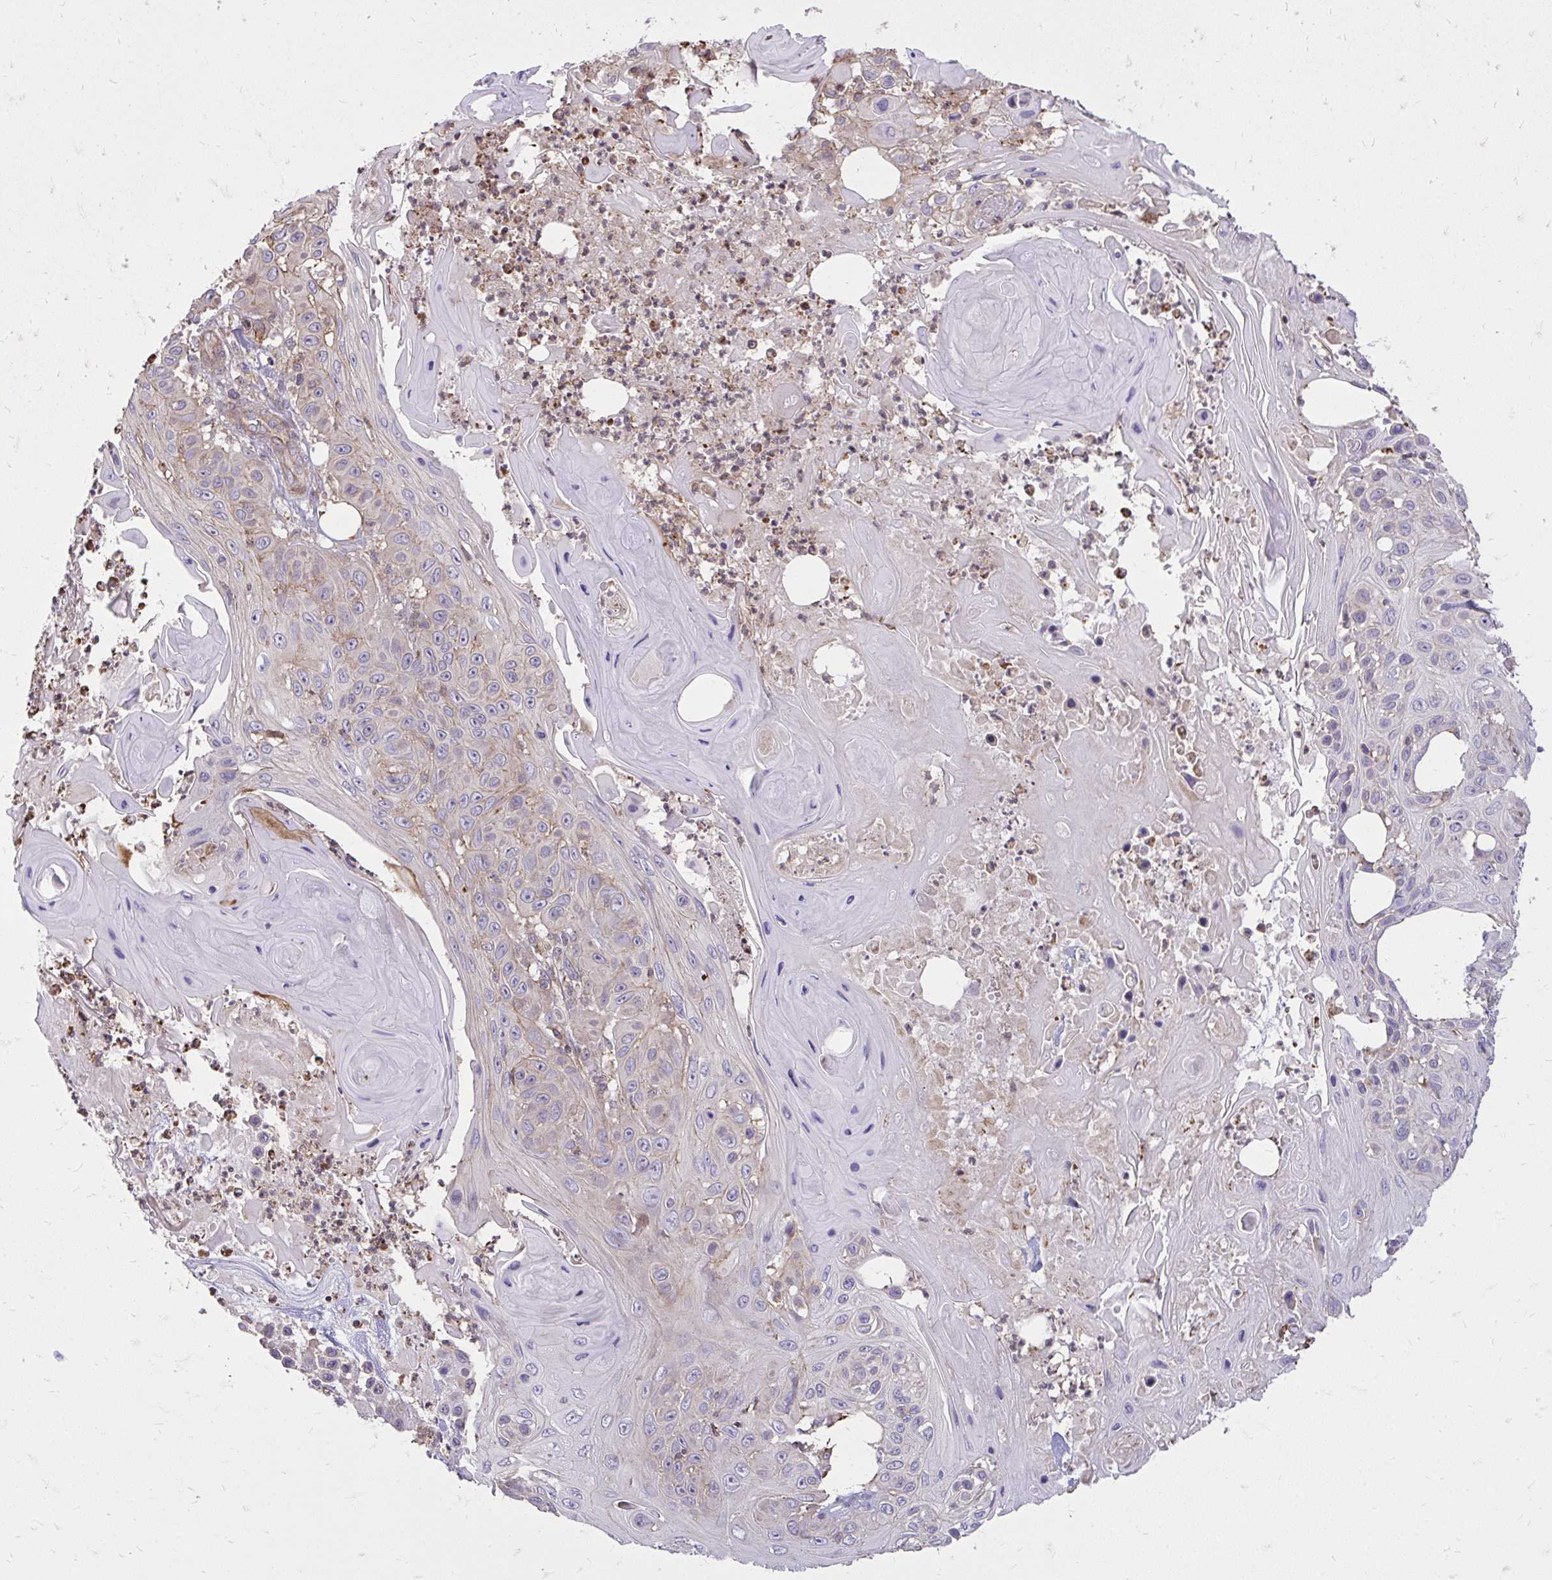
{"staining": {"intensity": "weak", "quantity": "25%-75%", "location": "cytoplasmic/membranous"}, "tissue": "skin cancer", "cell_type": "Tumor cells", "image_type": "cancer", "snomed": [{"axis": "morphology", "description": "Squamous cell carcinoma, NOS"}, {"axis": "topography", "description": "Skin"}], "caption": "This is an image of immunohistochemistry staining of skin squamous cell carcinoma, which shows weak expression in the cytoplasmic/membranous of tumor cells.", "gene": "SLC7A5", "patient": {"sex": "male", "age": 82}}